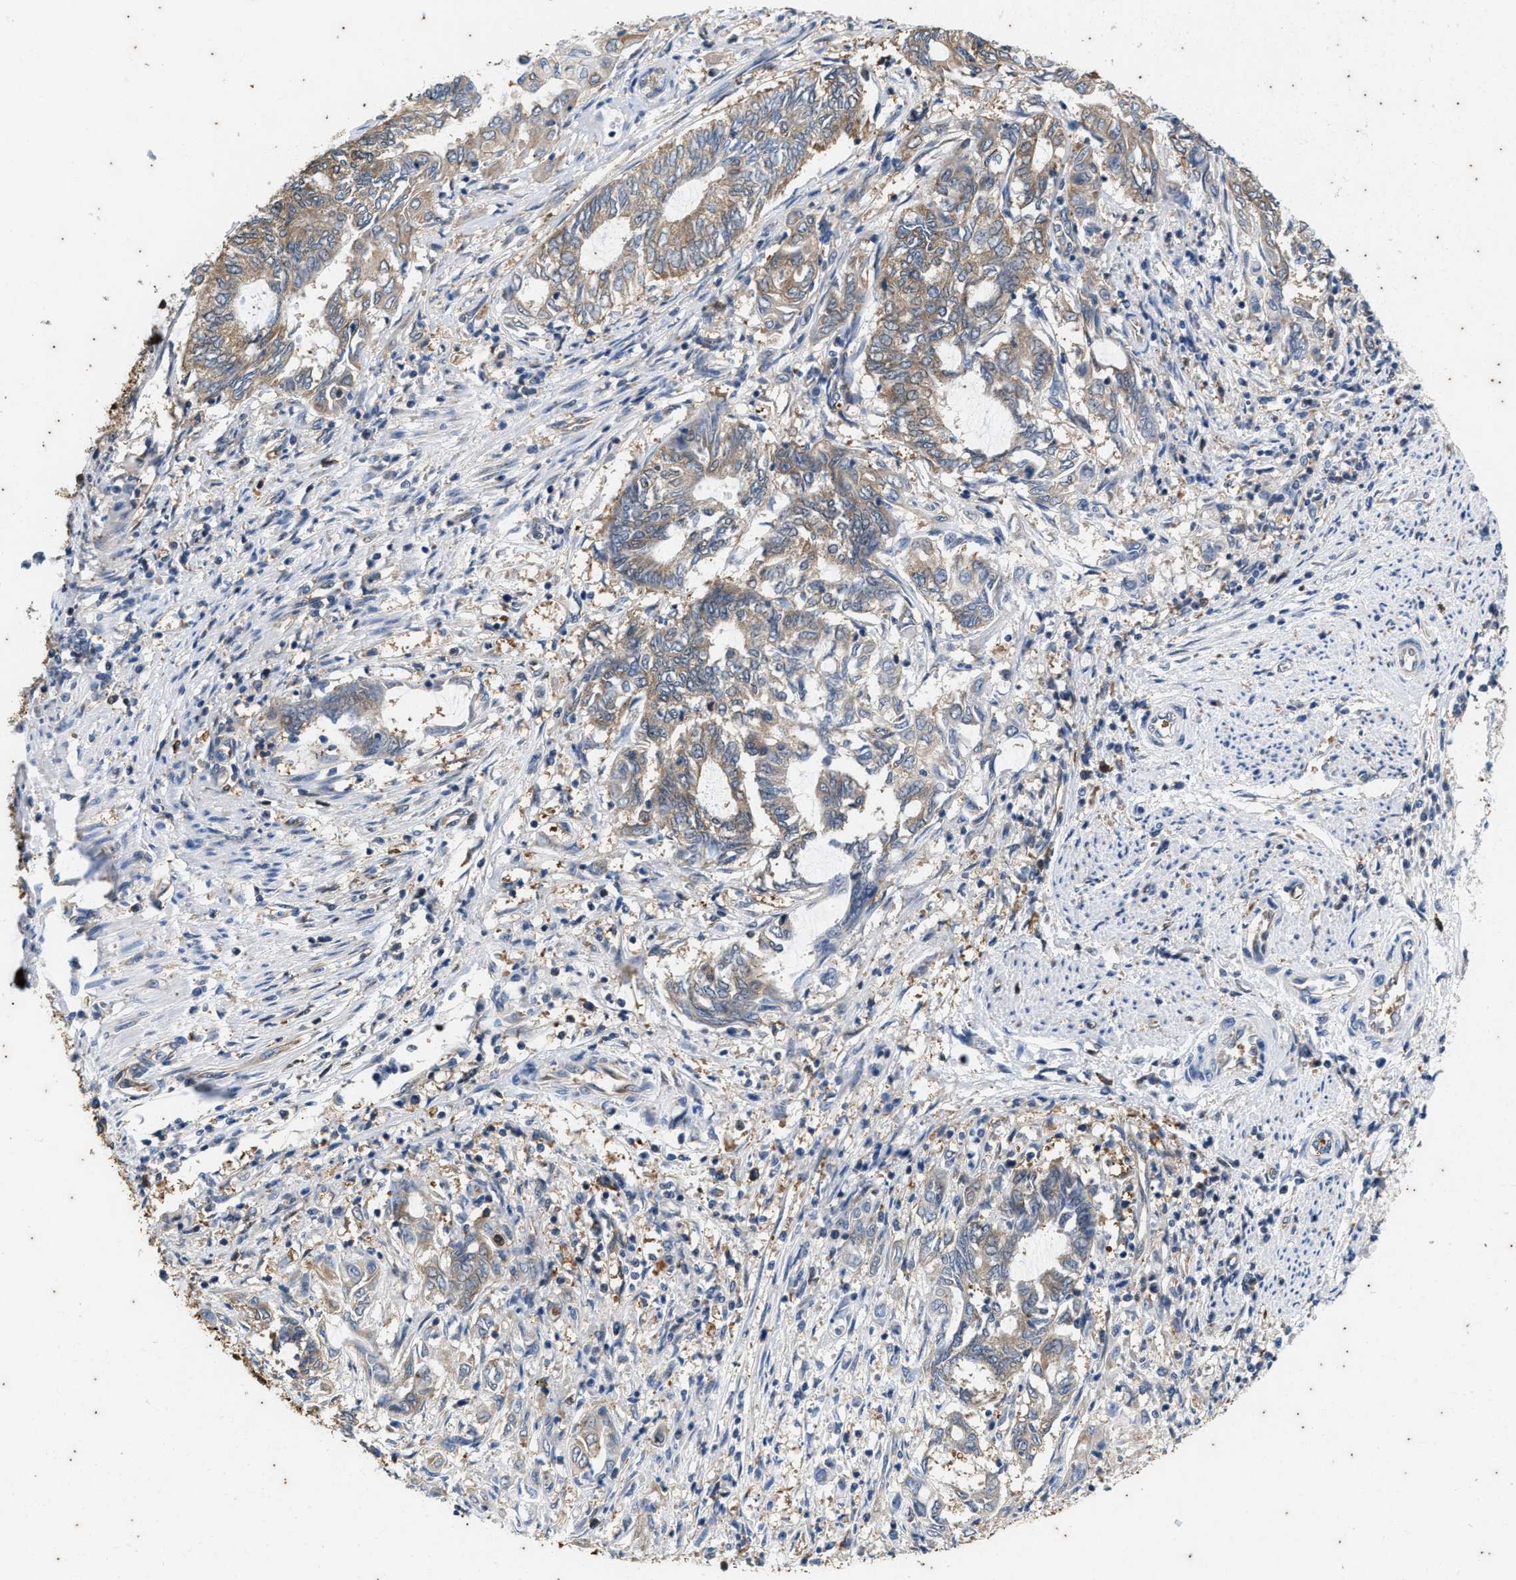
{"staining": {"intensity": "weak", "quantity": ">75%", "location": "cytoplasmic/membranous"}, "tissue": "endometrial cancer", "cell_type": "Tumor cells", "image_type": "cancer", "snomed": [{"axis": "morphology", "description": "Adenocarcinoma, NOS"}, {"axis": "topography", "description": "Uterus"}, {"axis": "topography", "description": "Endometrium"}], "caption": "Human adenocarcinoma (endometrial) stained with a protein marker demonstrates weak staining in tumor cells.", "gene": "COX19", "patient": {"sex": "female", "age": 70}}